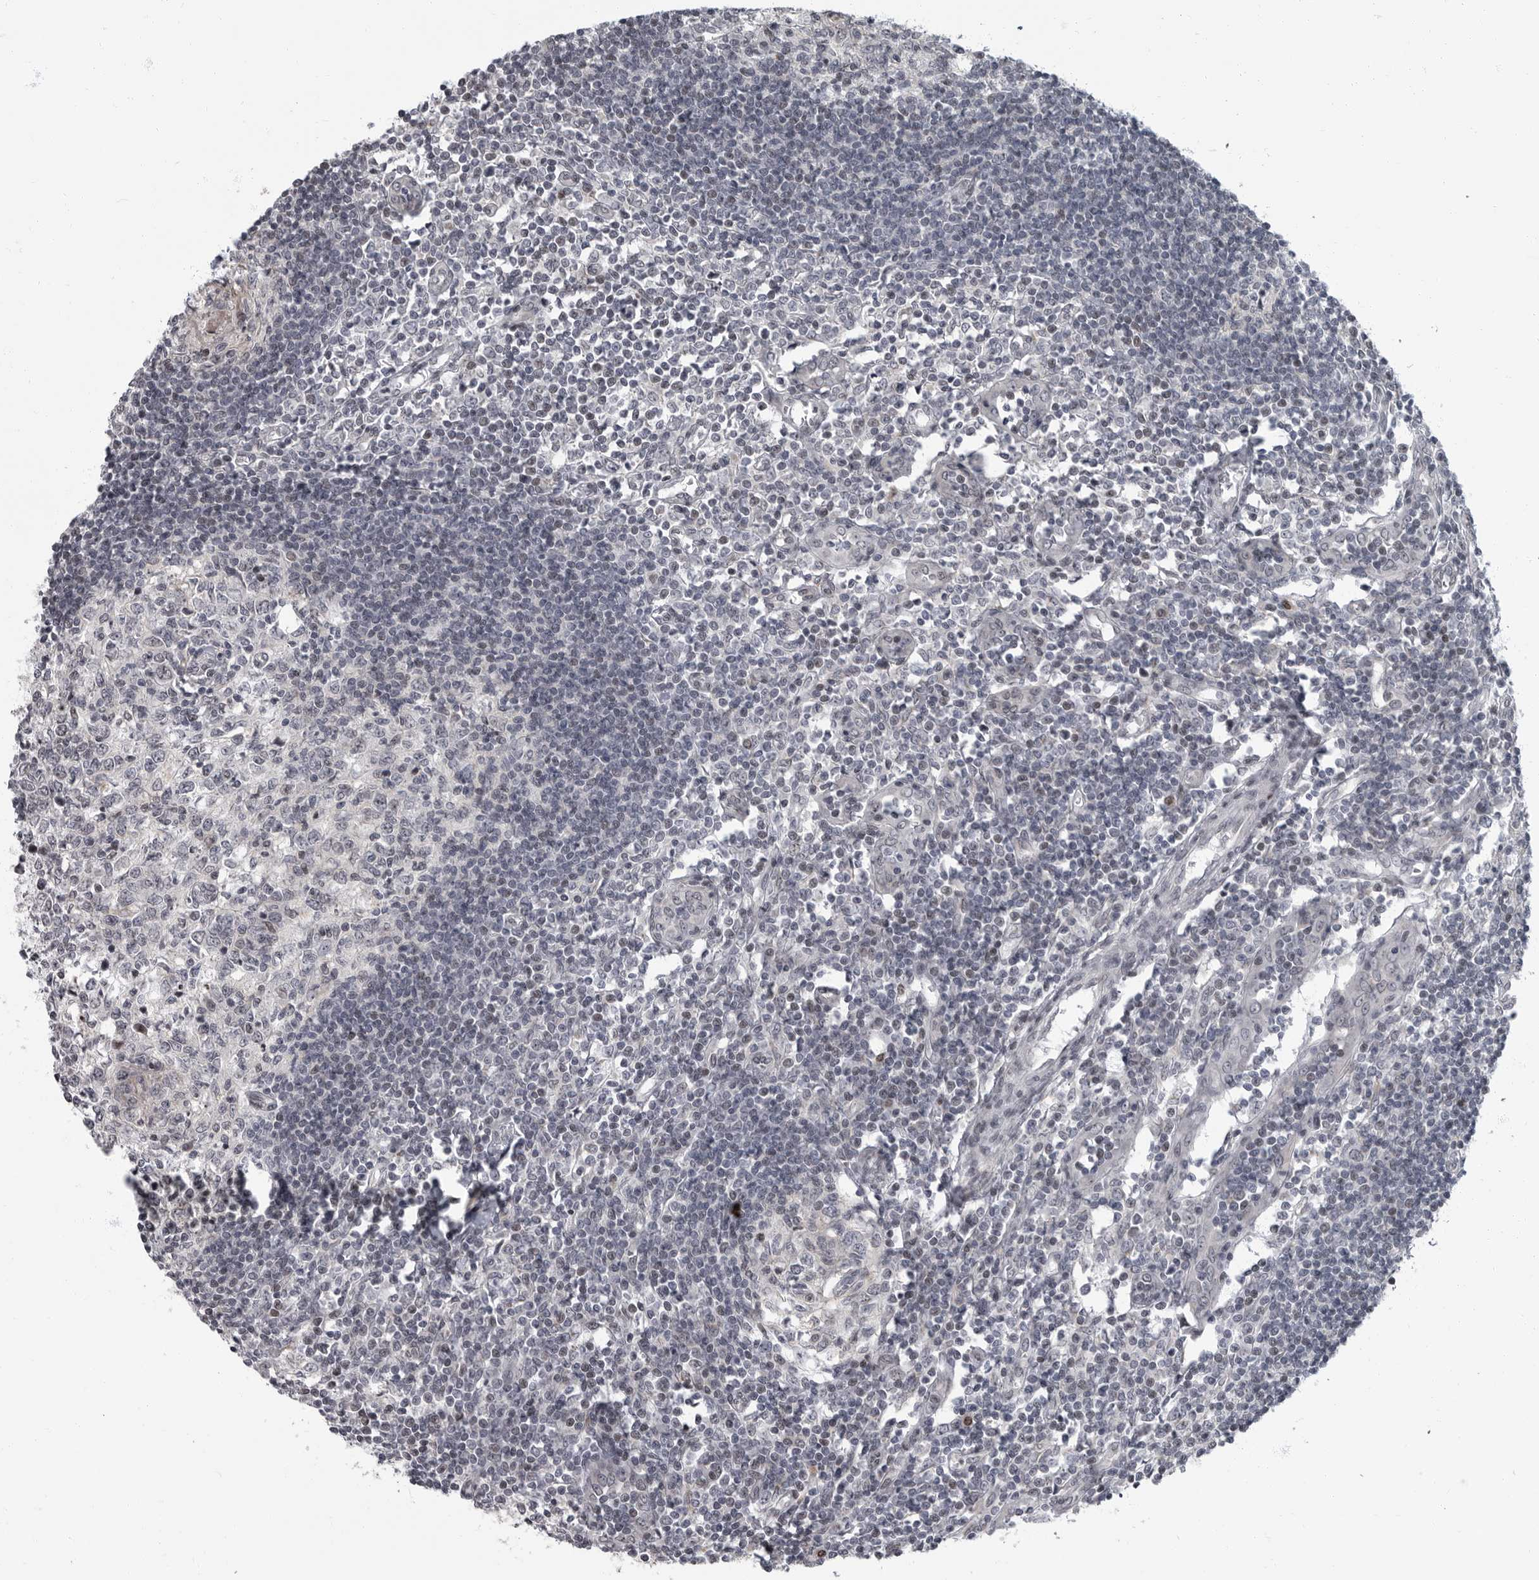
{"staining": {"intensity": "negative", "quantity": "none", "location": "none"}, "tissue": "lymph node", "cell_type": "Germinal center cells", "image_type": "normal", "snomed": [{"axis": "morphology", "description": "Normal tissue, NOS"}, {"axis": "morphology", "description": "Malignant melanoma, Metastatic site"}, {"axis": "topography", "description": "Lymph node"}], "caption": "Immunohistochemistry image of benign lymph node: human lymph node stained with DAB demonstrates no significant protein expression in germinal center cells.", "gene": "EVI5", "patient": {"sex": "male", "age": 41}}